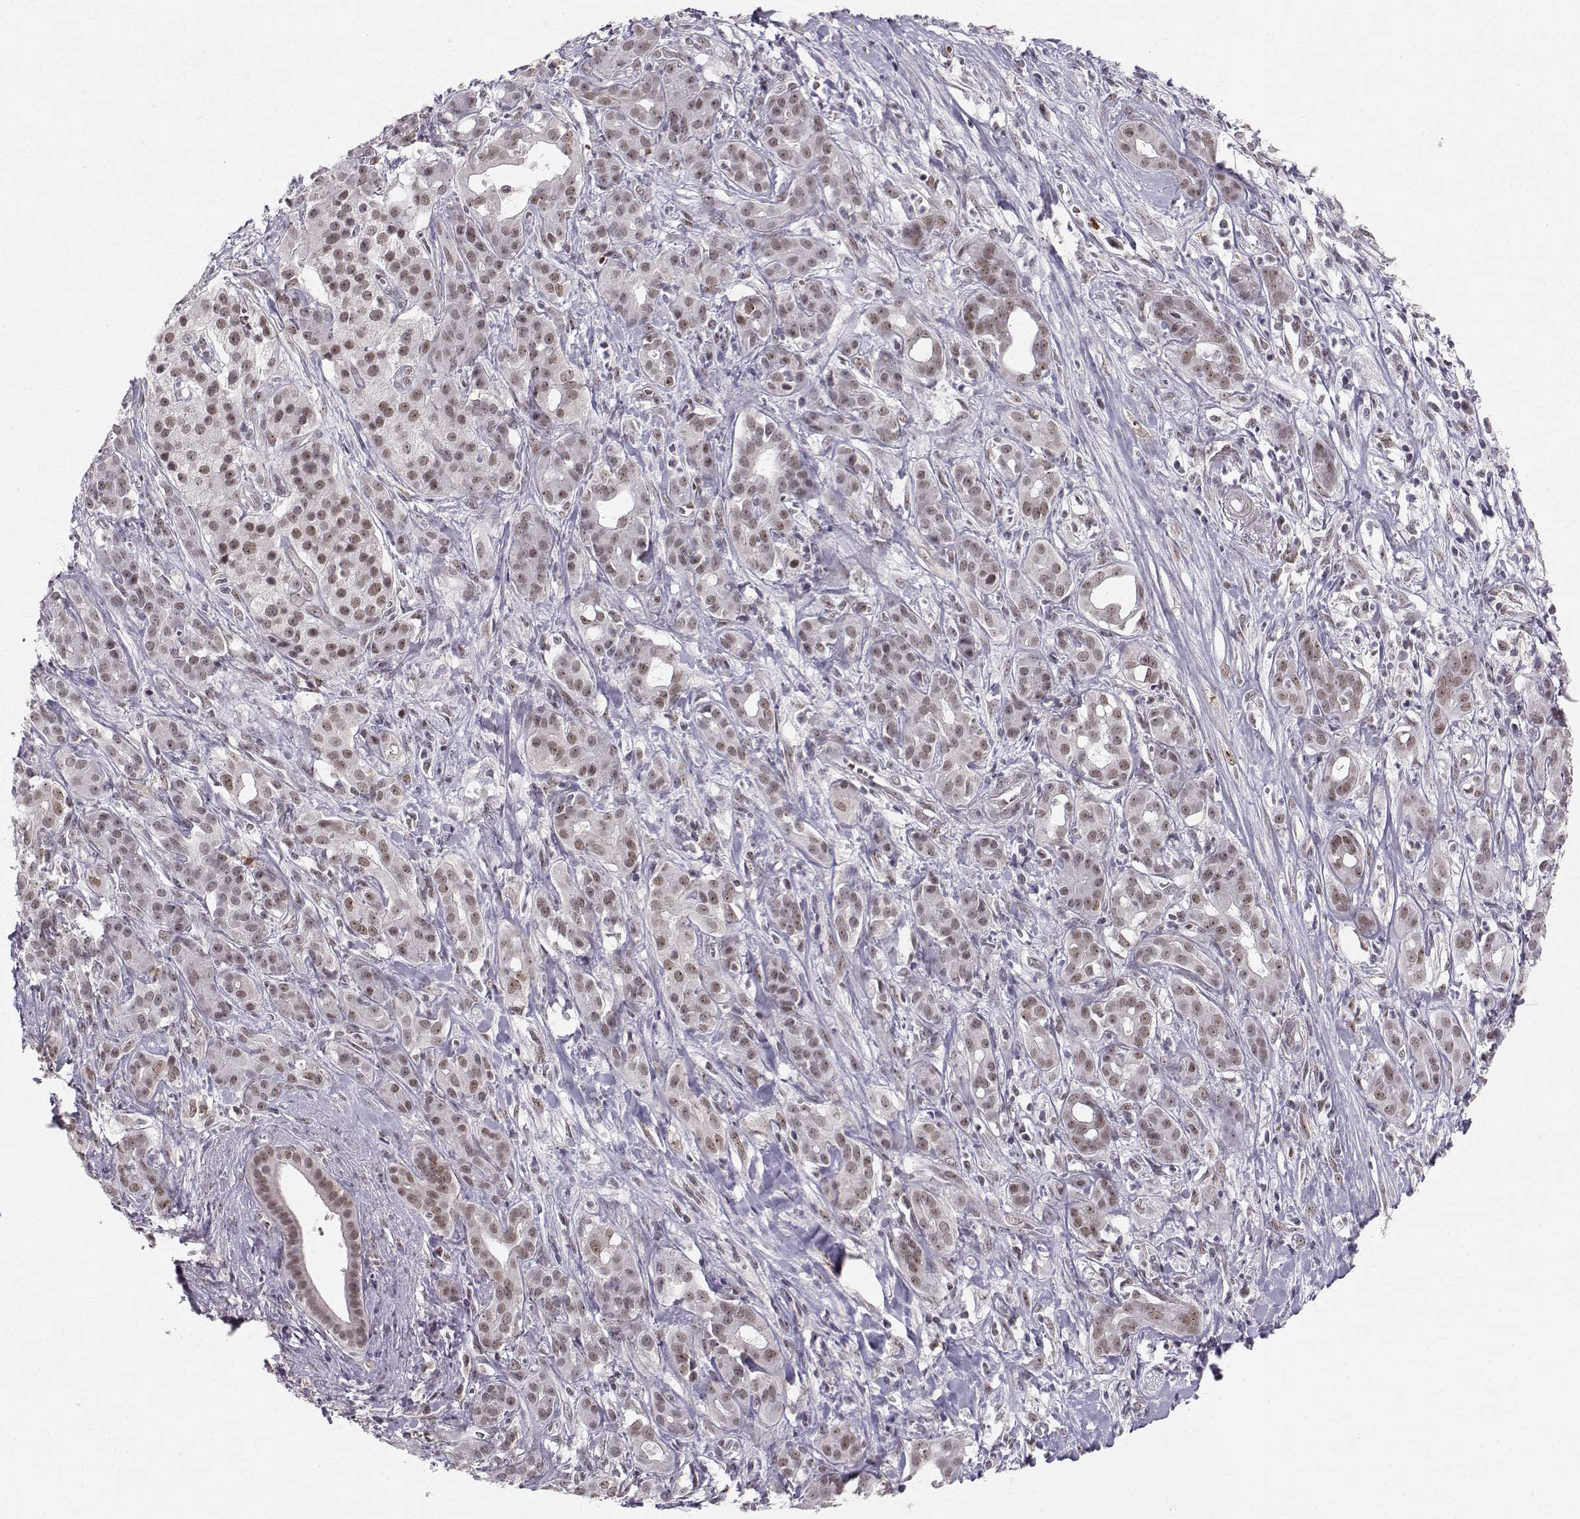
{"staining": {"intensity": "moderate", "quantity": "25%-75%", "location": "nuclear"}, "tissue": "pancreatic cancer", "cell_type": "Tumor cells", "image_type": "cancer", "snomed": [{"axis": "morphology", "description": "Adenocarcinoma, NOS"}, {"axis": "topography", "description": "Pancreas"}], "caption": "The photomicrograph reveals immunohistochemical staining of adenocarcinoma (pancreatic). There is moderate nuclear expression is identified in approximately 25%-75% of tumor cells.", "gene": "RPP38", "patient": {"sex": "male", "age": 61}}